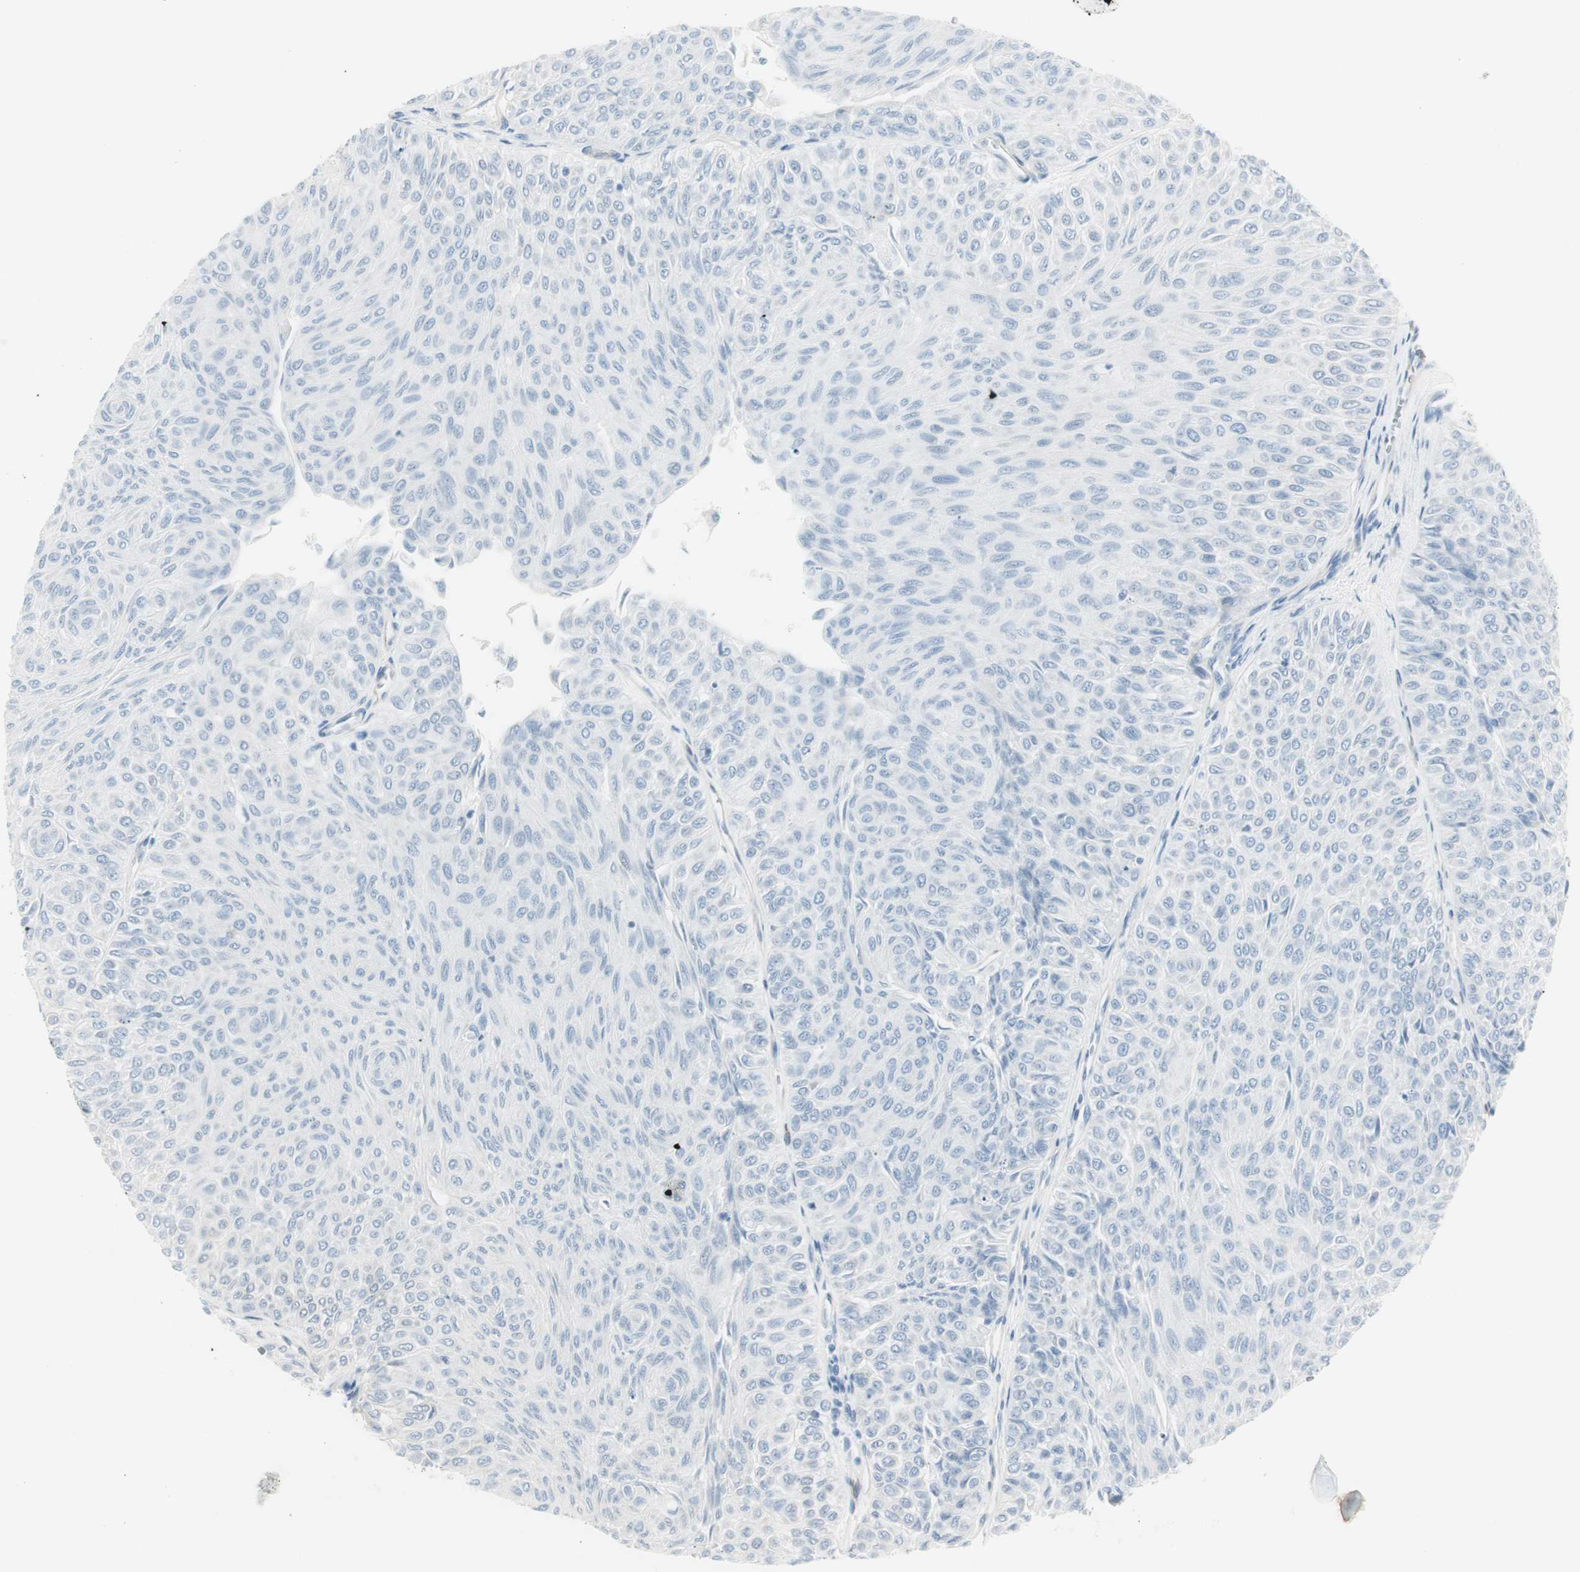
{"staining": {"intensity": "negative", "quantity": "none", "location": "none"}, "tissue": "urothelial cancer", "cell_type": "Tumor cells", "image_type": "cancer", "snomed": [{"axis": "morphology", "description": "Urothelial carcinoma, Low grade"}, {"axis": "topography", "description": "Urinary bladder"}], "caption": "There is no significant staining in tumor cells of urothelial carcinoma (low-grade).", "gene": "CDHR5", "patient": {"sex": "male", "age": 78}}